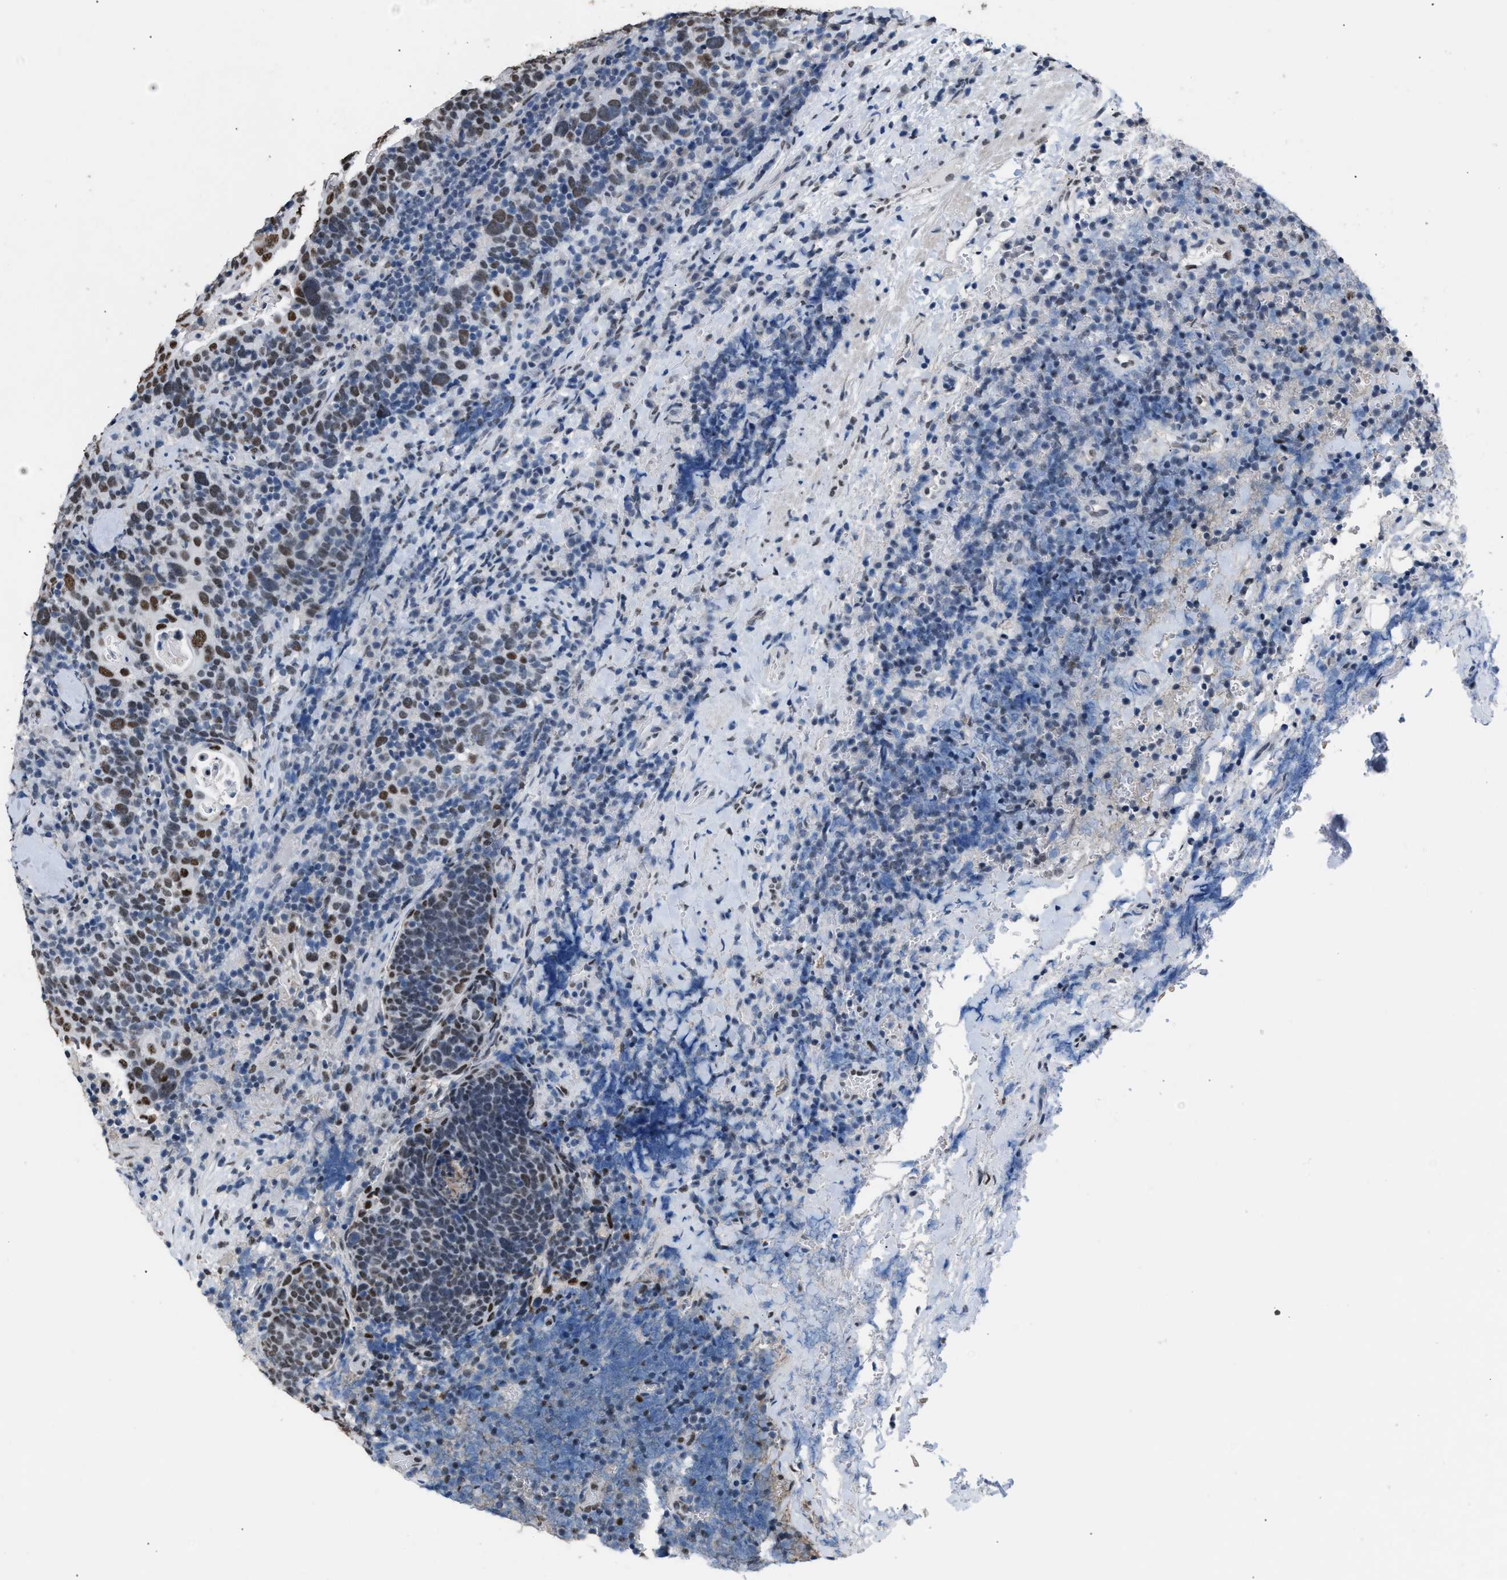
{"staining": {"intensity": "moderate", "quantity": ">75%", "location": "nuclear"}, "tissue": "head and neck cancer", "cell_type": "Tumor cells", "image_type": "cancer", "snomed": [{"axis": "morphology", "description": "Squamous cell carcinoma, NOS"}, {"axis": "morphology", "description": "Squamous cell carcinoma, metastatic, NOS"}, {"axis": "topography", "description": "Lymph node"}, {"axis": "topography", "description": "Head-Neck"}], "caption": "A histopathology image of squamous cell carcinoma (head and neck) stained for a protein demonstrates moderate nuclear brown staining in tumor cells.", "gene": "CCAR2", "patient": {"sex": "male", "age": 62}}